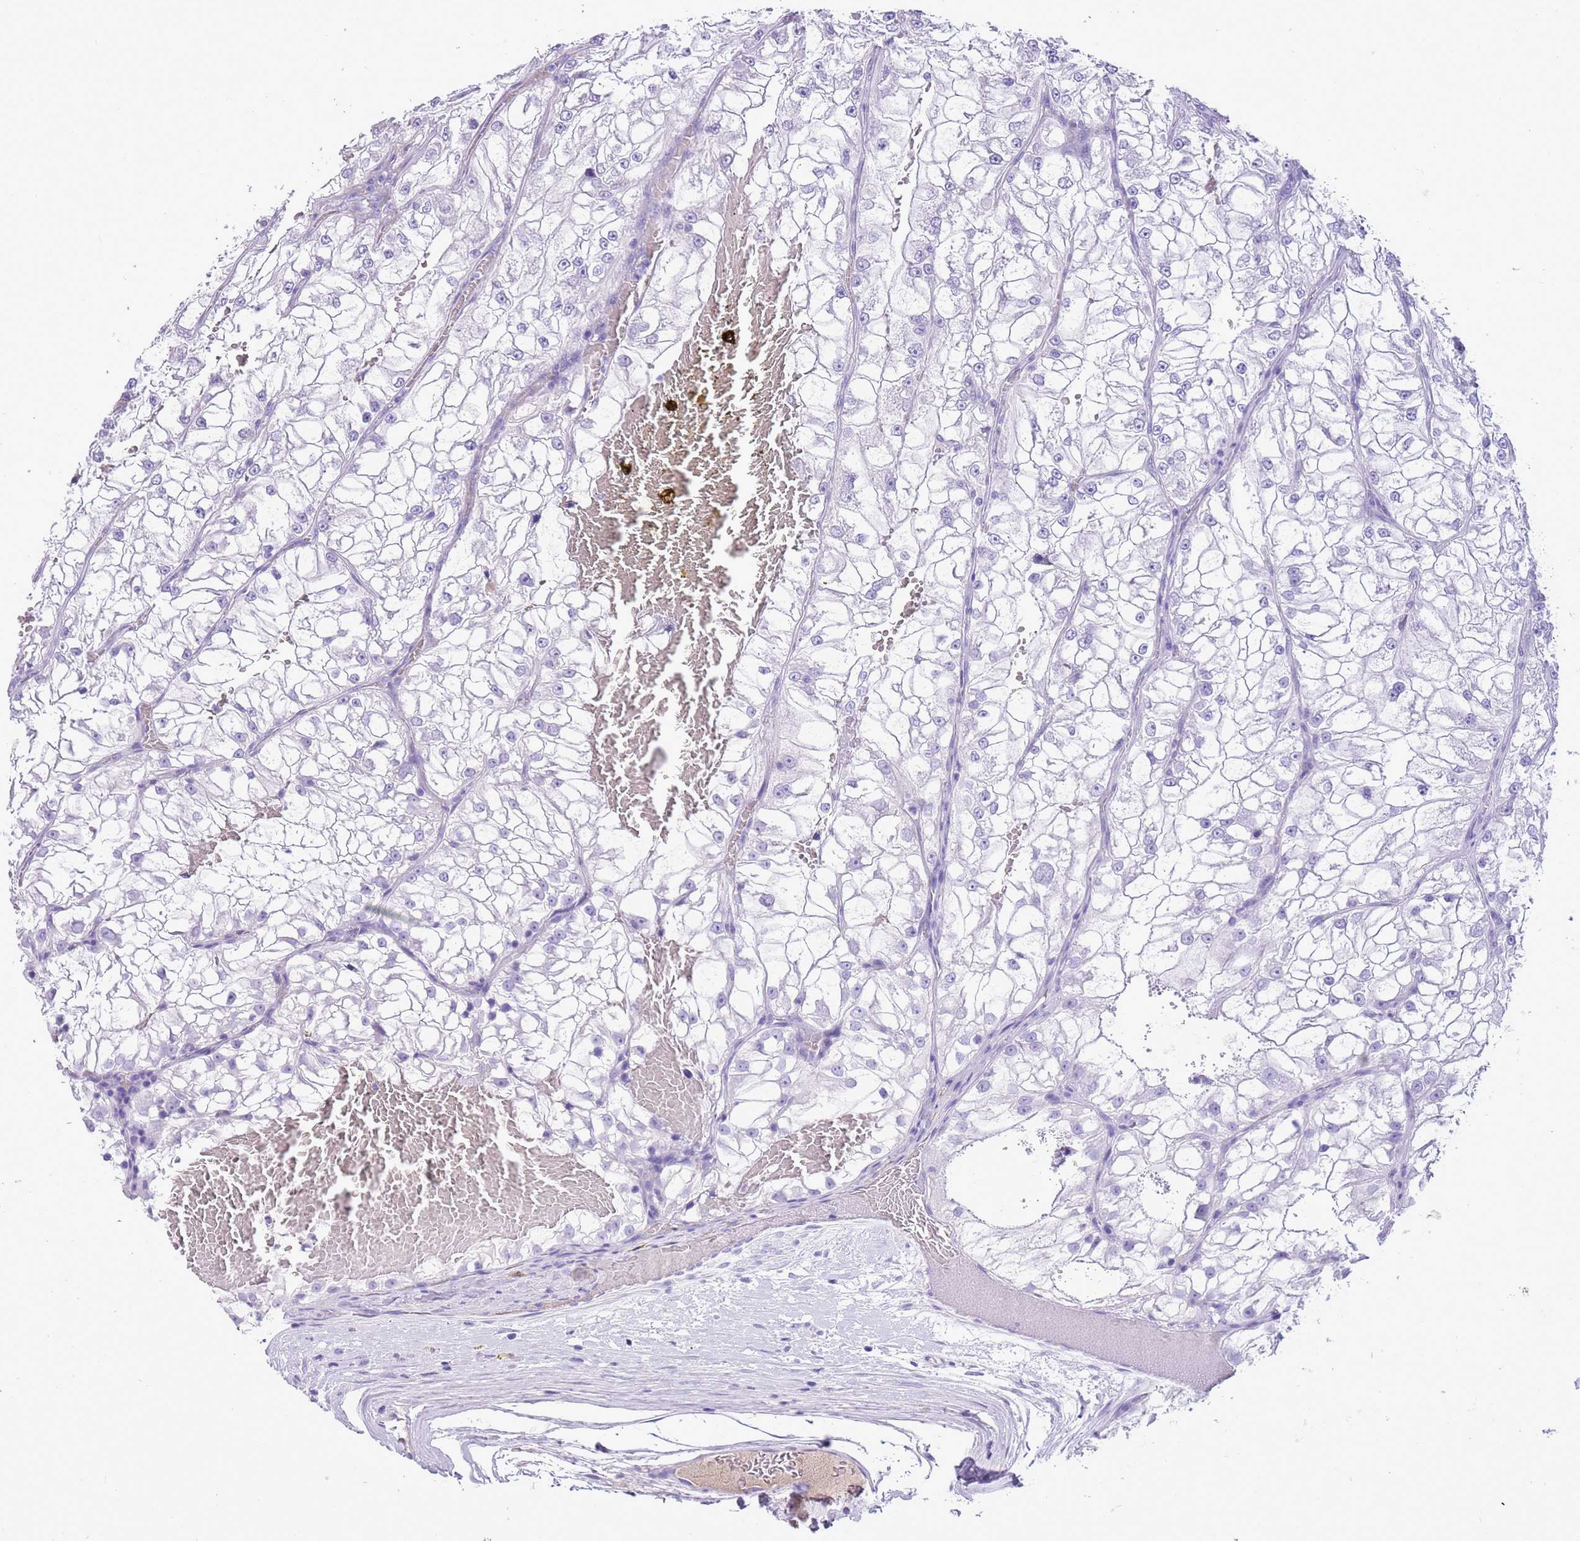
{"staining": {"intensity": "negative", "quantity": "none", "location": "none"}, "tissue": "renal cancer", "cell_type": "Tumor cells", "image_type": "cancer", "snomed": [{"axis": "morphology", "description": "Adenocarcinoma, NOS"}, {"axis": "topography", "description": "Kidney"}], "caption": "The IHC histopathology image has no significant expression in tumor cells of renal cancer (adenocarcinoma) tissue.", "gene": "TBC1D10B", "patient": {"sex": "female", "age": 72}}